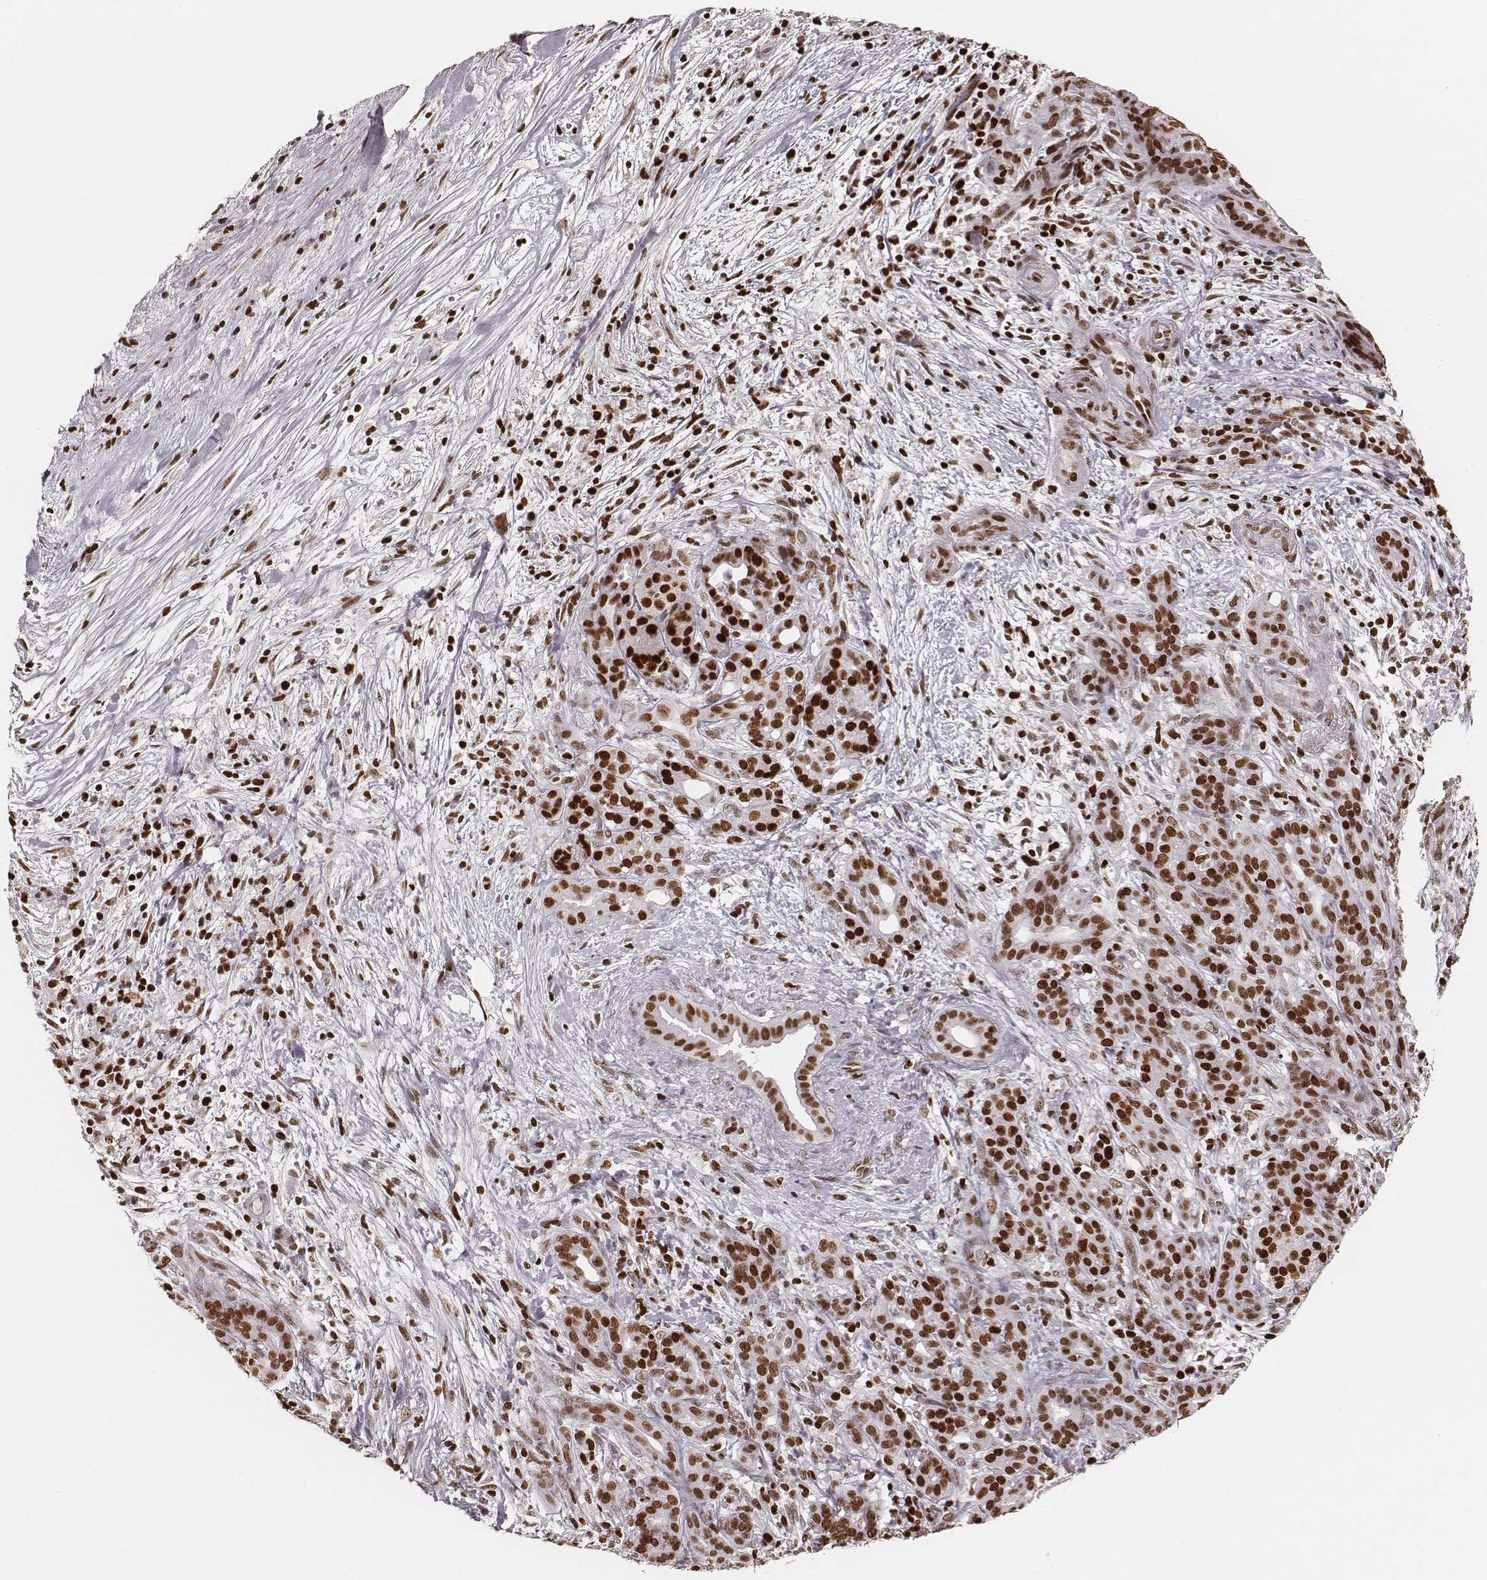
{"staining": {"intensity": "strong", "quantity": ">75%", "location": "nuclear"}, "tissue": "pancreatic cancer", "cell_type": "Tumor cells", "image_type": "cancer", "snomed": [{"axis": "morphology", "description": "Adenocarcinoma, NOS"}, {"axis": "topography", "description": "Pancreas"}], "caption": "Immunohistochemistry photomicrograph of human adenocarcinoma (pancreatic) stained for a protein (brown), which exhibits high levels of strong nuclear expression in about >75% of tumor cells.", "gene": "PARP1", "patient": {"sex": "male", "age": 44}}